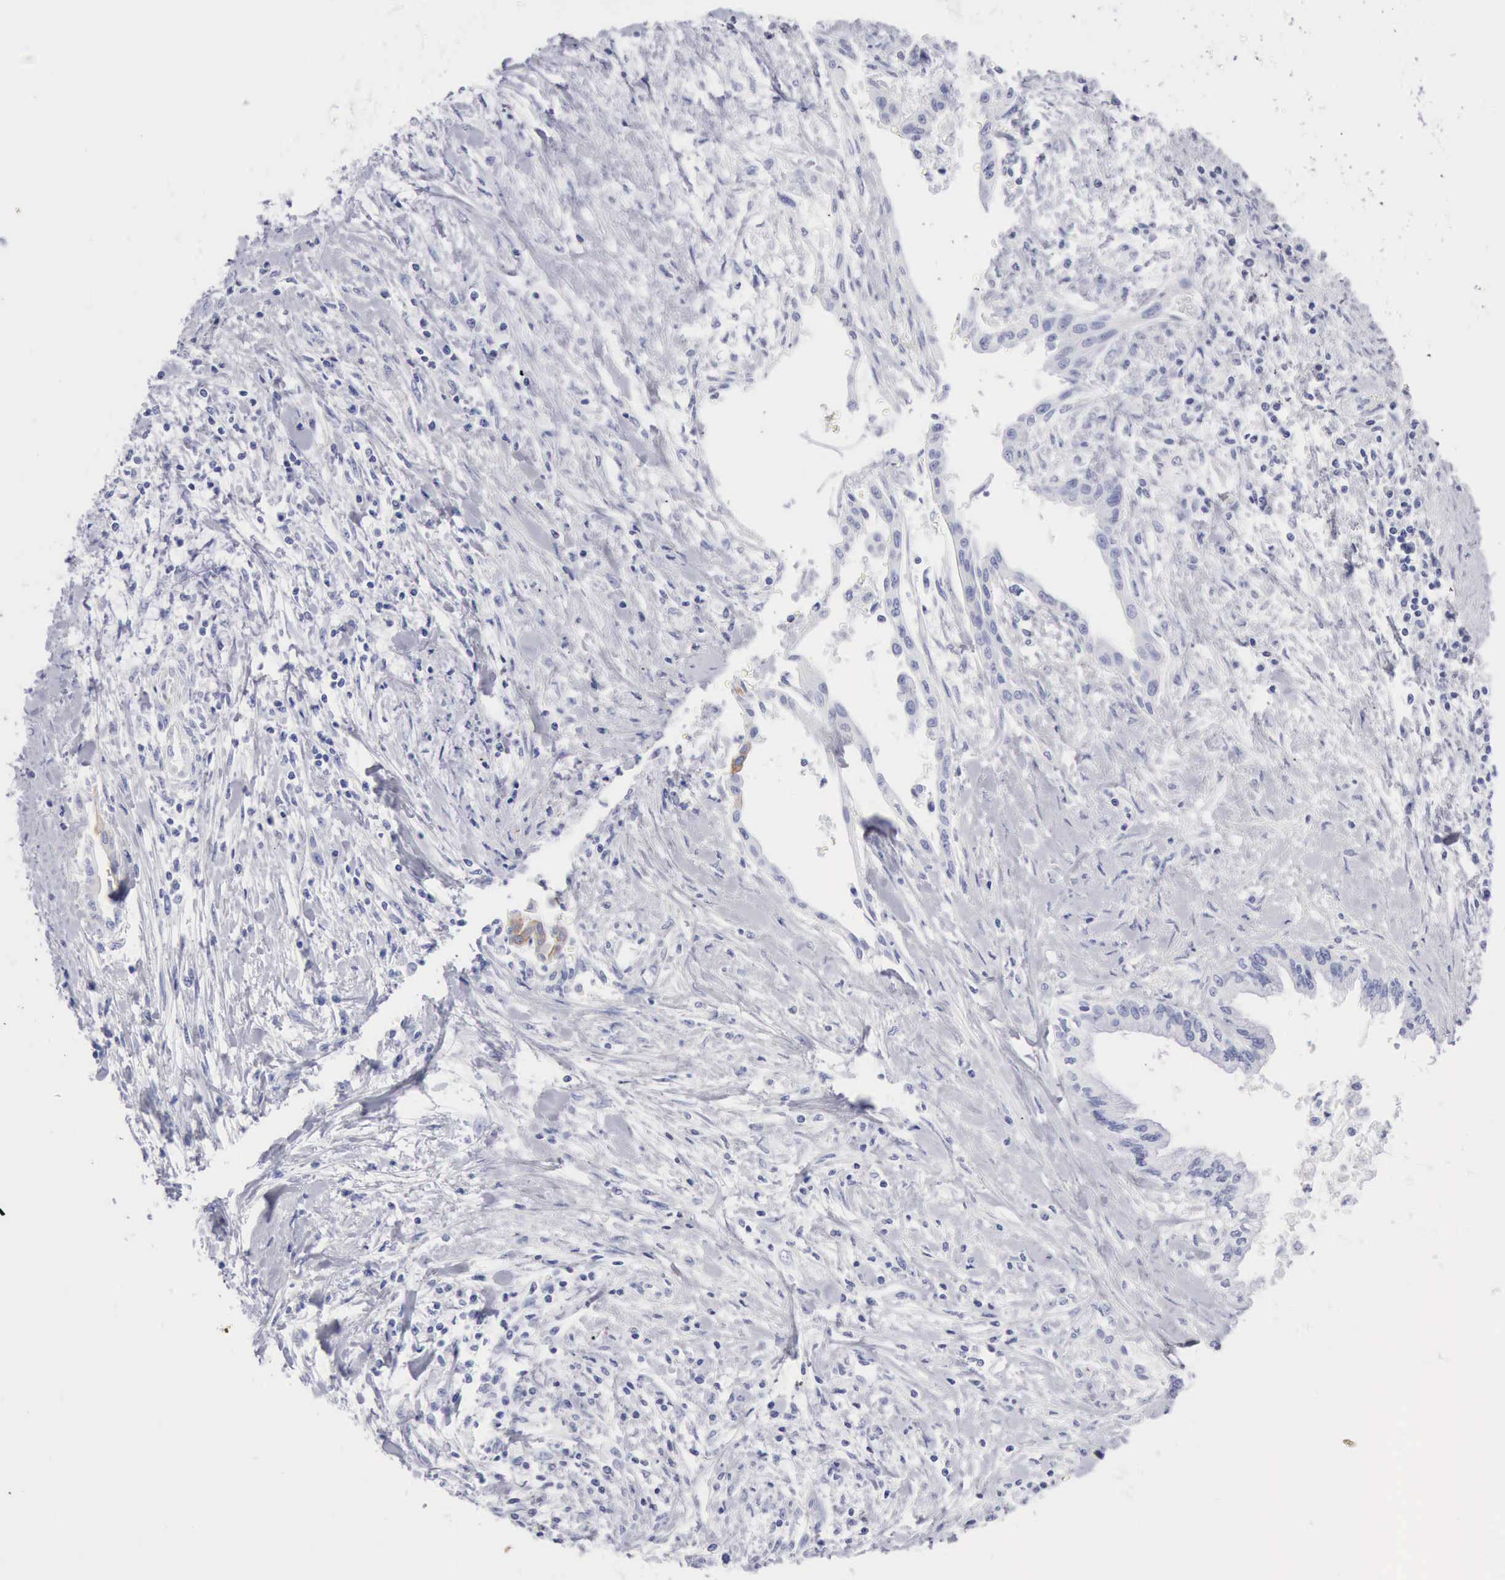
{"staining": {"intensity": "negative", "quantity": "none", "location": "none"}, "tissue": "pancreatic cancer", "cell_type": "Tumor cells", "image_type": "cancer", "snomed": [{"axis": "morphology", "description": "Adenocarcinoma, NOS"}, {"axis": "topography", "description": "Pancreas"}], "caption": "Immunohistochemical staining of adenocarcinoma (pancreatic) exhibits no significant positivity in tumor cells.", "gene": "KRT5", "patient": {"sex": "female", "age": 64}}